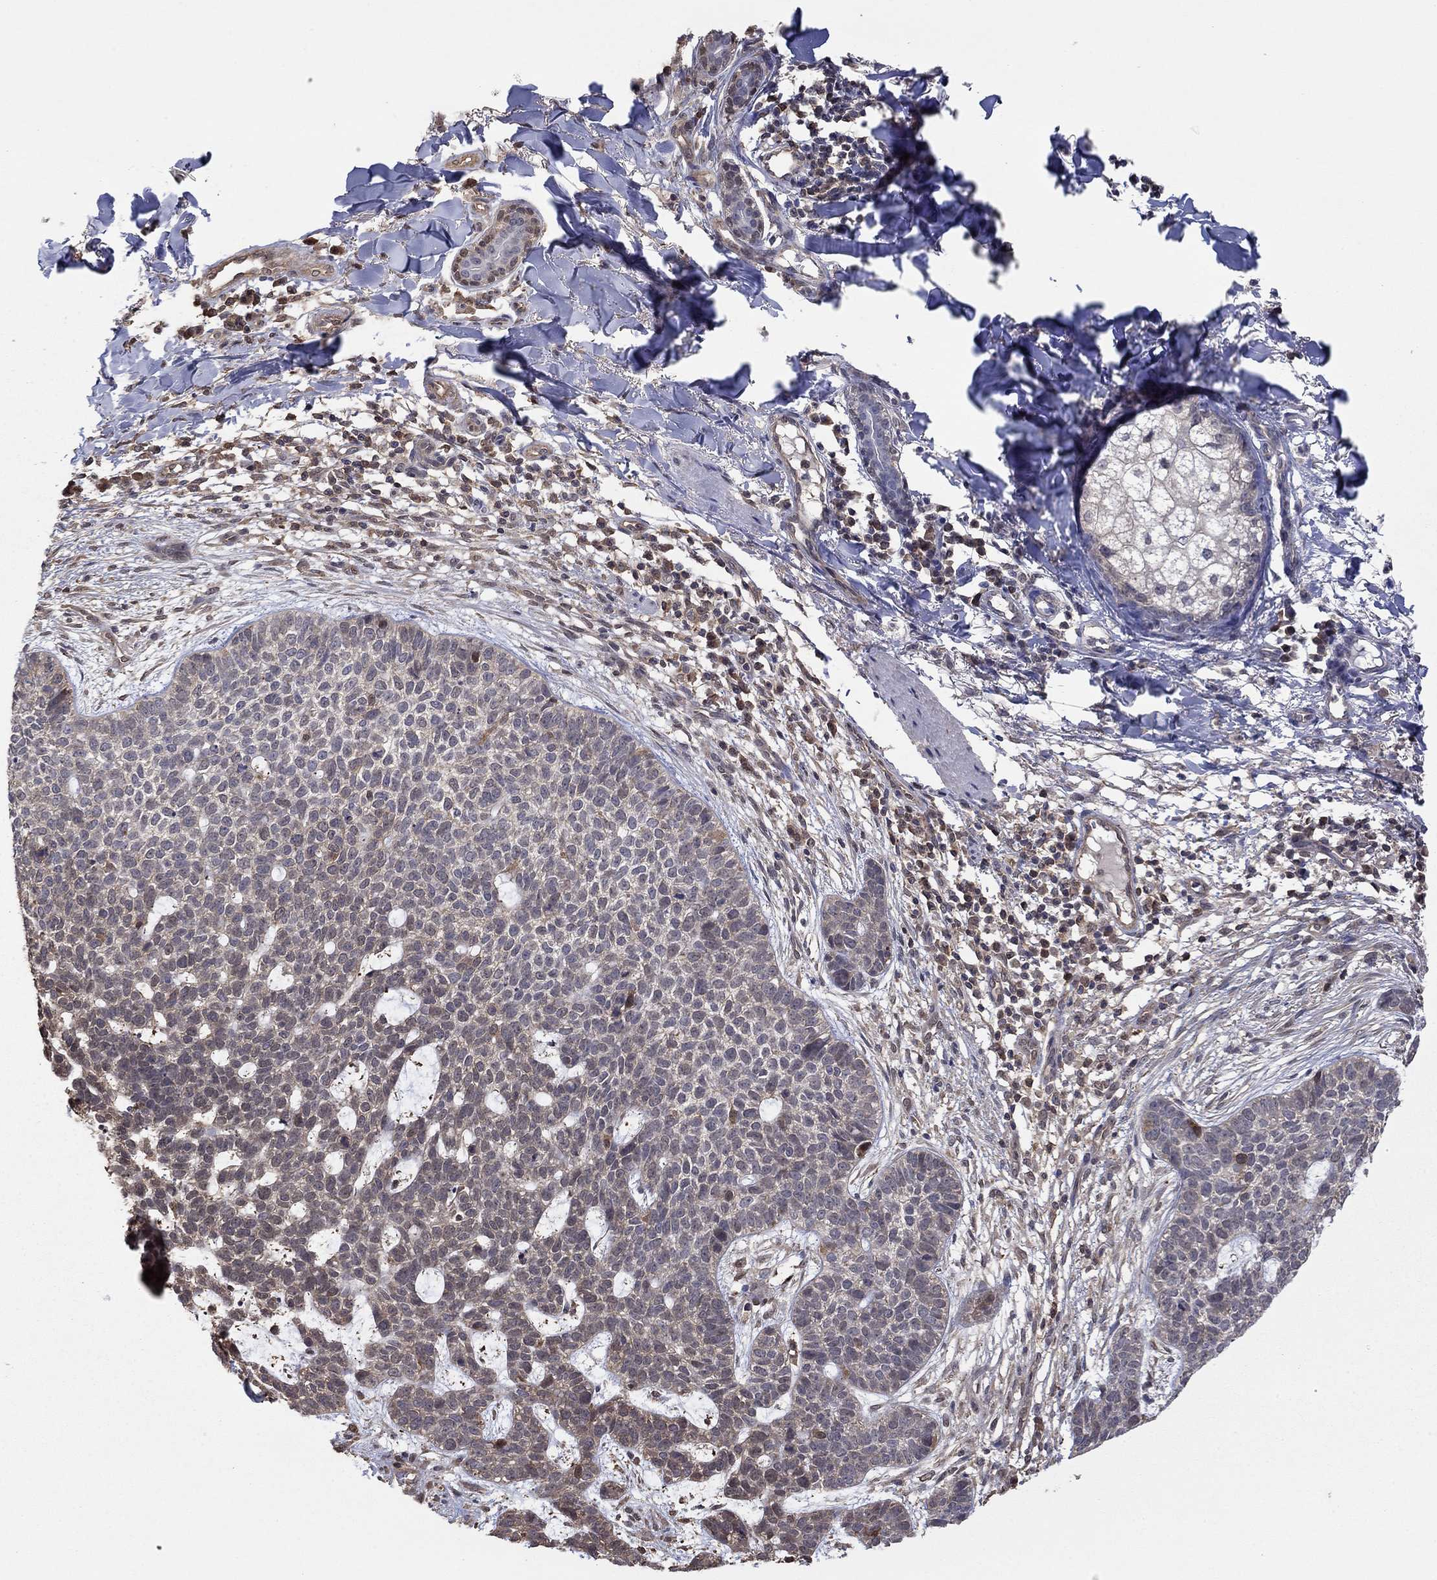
{"staining": {"intensity": "weak", "quantity": "<25%", "location": "cytoplasmic/membranous"}, "tissue": "skin cancer", "cell_type": "Tumor cells", "image_type": "cancer", "snomed": [{"axis": "morphology", "description": "Squamous cell carcinoma, NOS"}, {"axis": "topography", "description": "Skin"}], "caption": "This photomicrograph is of skin squamous cell carcinoma stained with immunohistochemistry (IHC) to label a protein in brown with the nuclei are counter-stained blue. There is no expression in tumor cells.", "gene": "RNF114", "patient": {"sex": "male", "age": 88}}